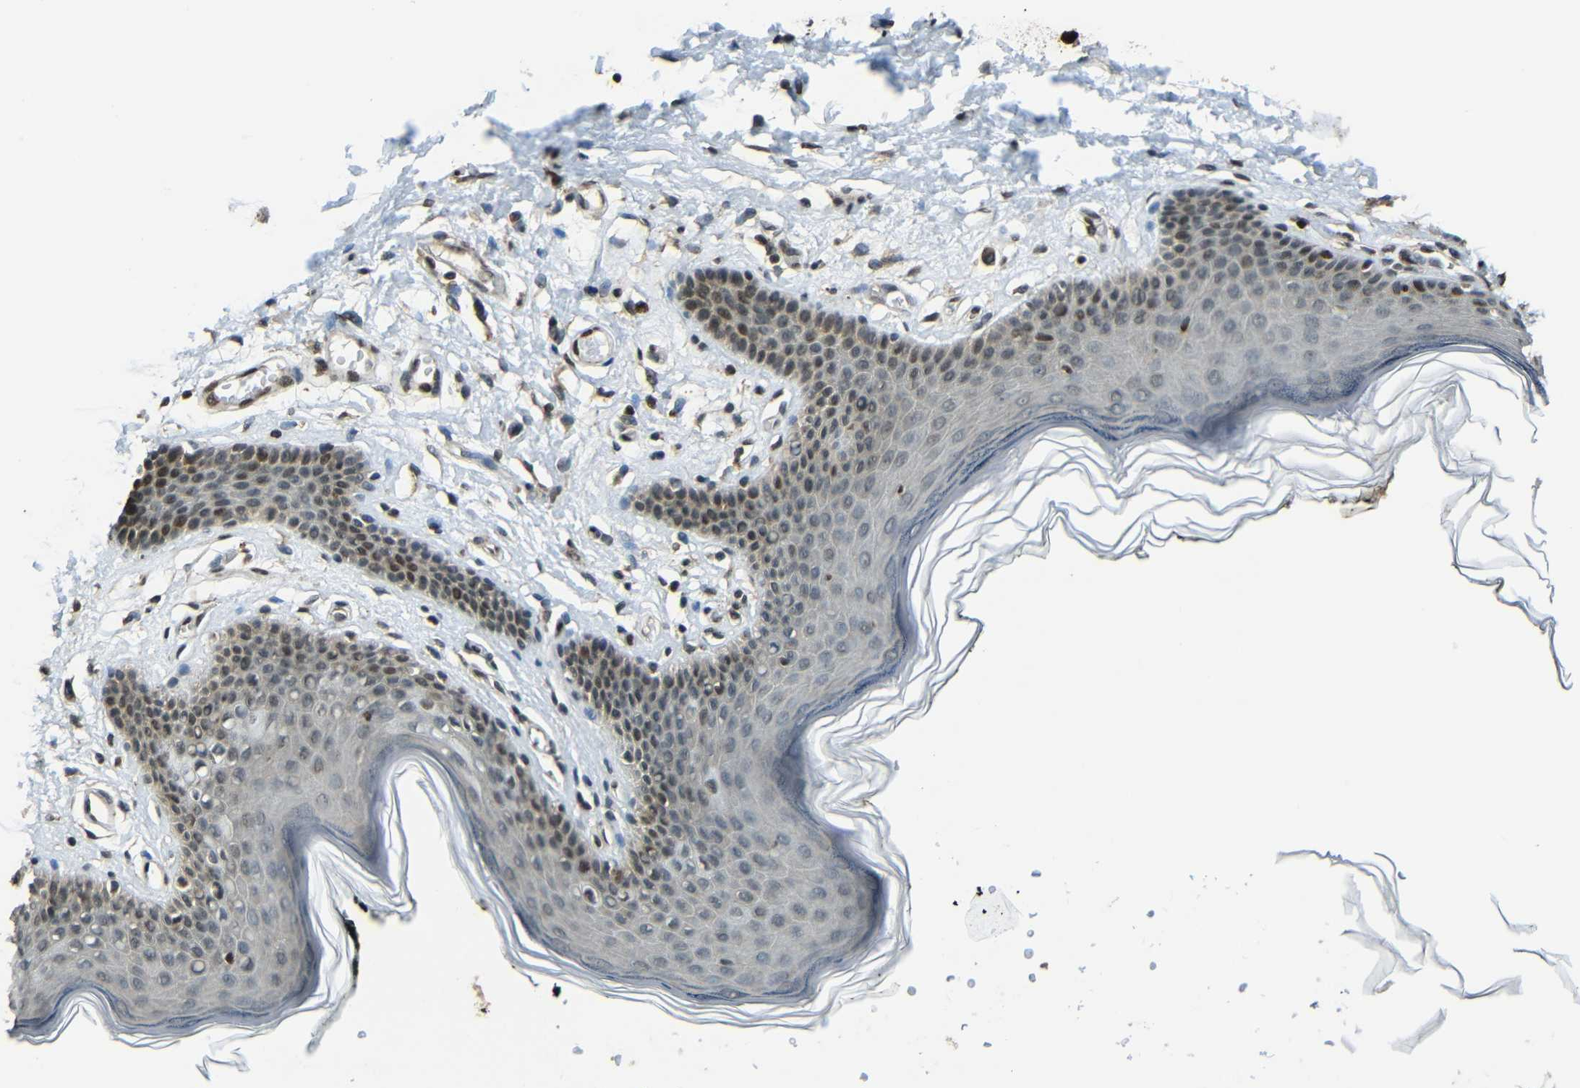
{"staining": {"intensity": "moderate", "quantity": "25%-75%", "location": "nuclear"}, "tissue": "skin", "cell_type": "Epidermal cells", "image_type": "normal", "snomed": [{"axis": "morphology", "description": "Normal tissue, NOS"}, {"axis": "morphology", "description": "Inflammation, NOS"}, {"axis": "topography", "description": "Vulva"}], "caption": "Moderate nuclear positivity is appreciated in about 25%-75% of epidermal cells in unremarkable skin. (Brightfield microscopy of DAB IHC at high magnification).", "gene": "PSIP1", "patient": {"sex": "female", "age": 84}}